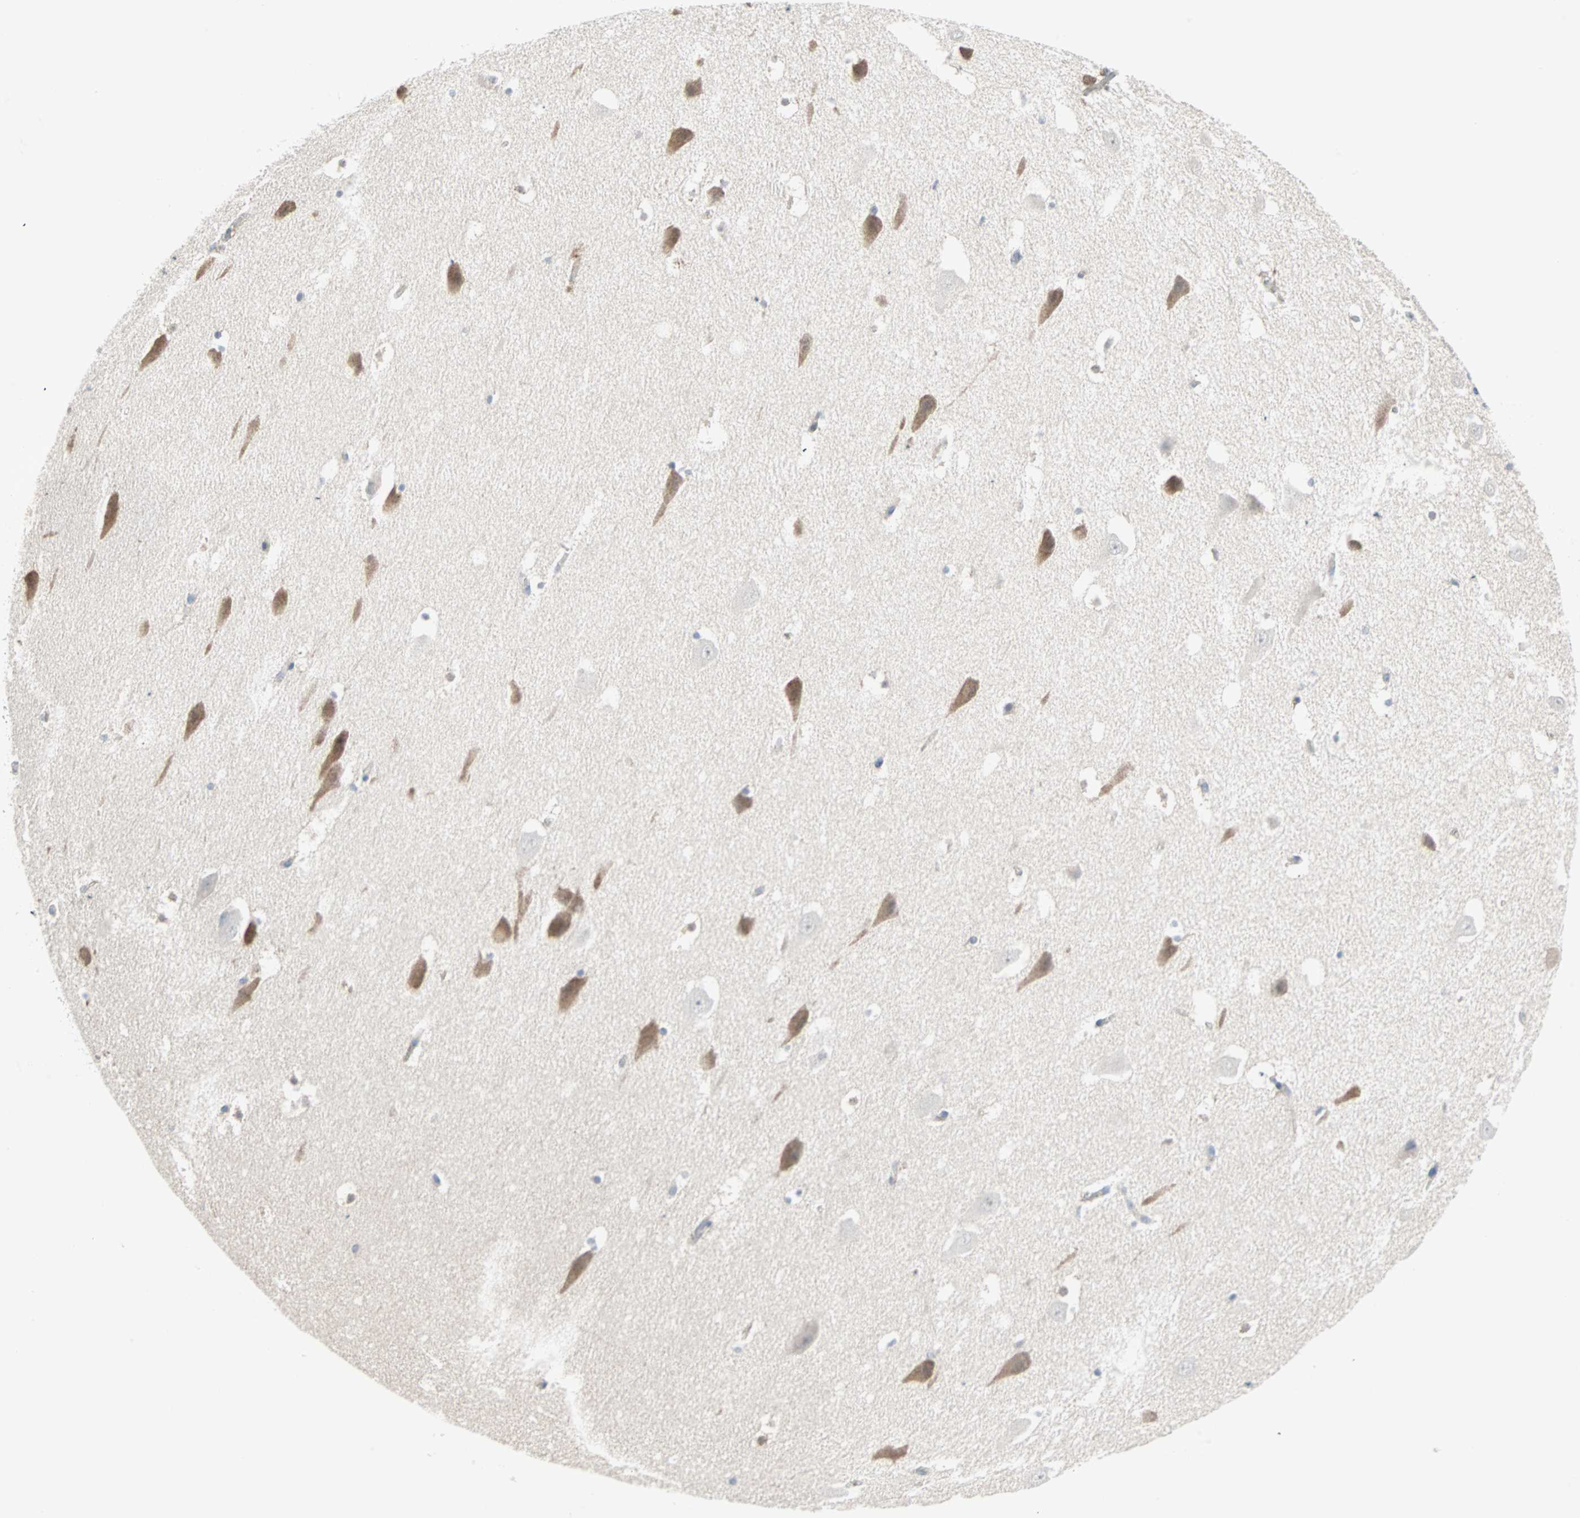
{"staining": {"intensity": "negative", "quantity": "none", "location": "none"}, "tissue": "hippocampus", "cell_type": "Glial cells", "image_type": "normal", "snomed": [{"axis": "morphology", "description": "Normal tissue, NOS"}, {"axis": "topography", "description": "Hippocampus"}], "caption": "This is an immunohistochemistry (IHC) histopathology image of normal hippocampus. There is no positivity in glial cells.", "gene": "CASP3", "patient": {"sex": "male", "age": 45}}